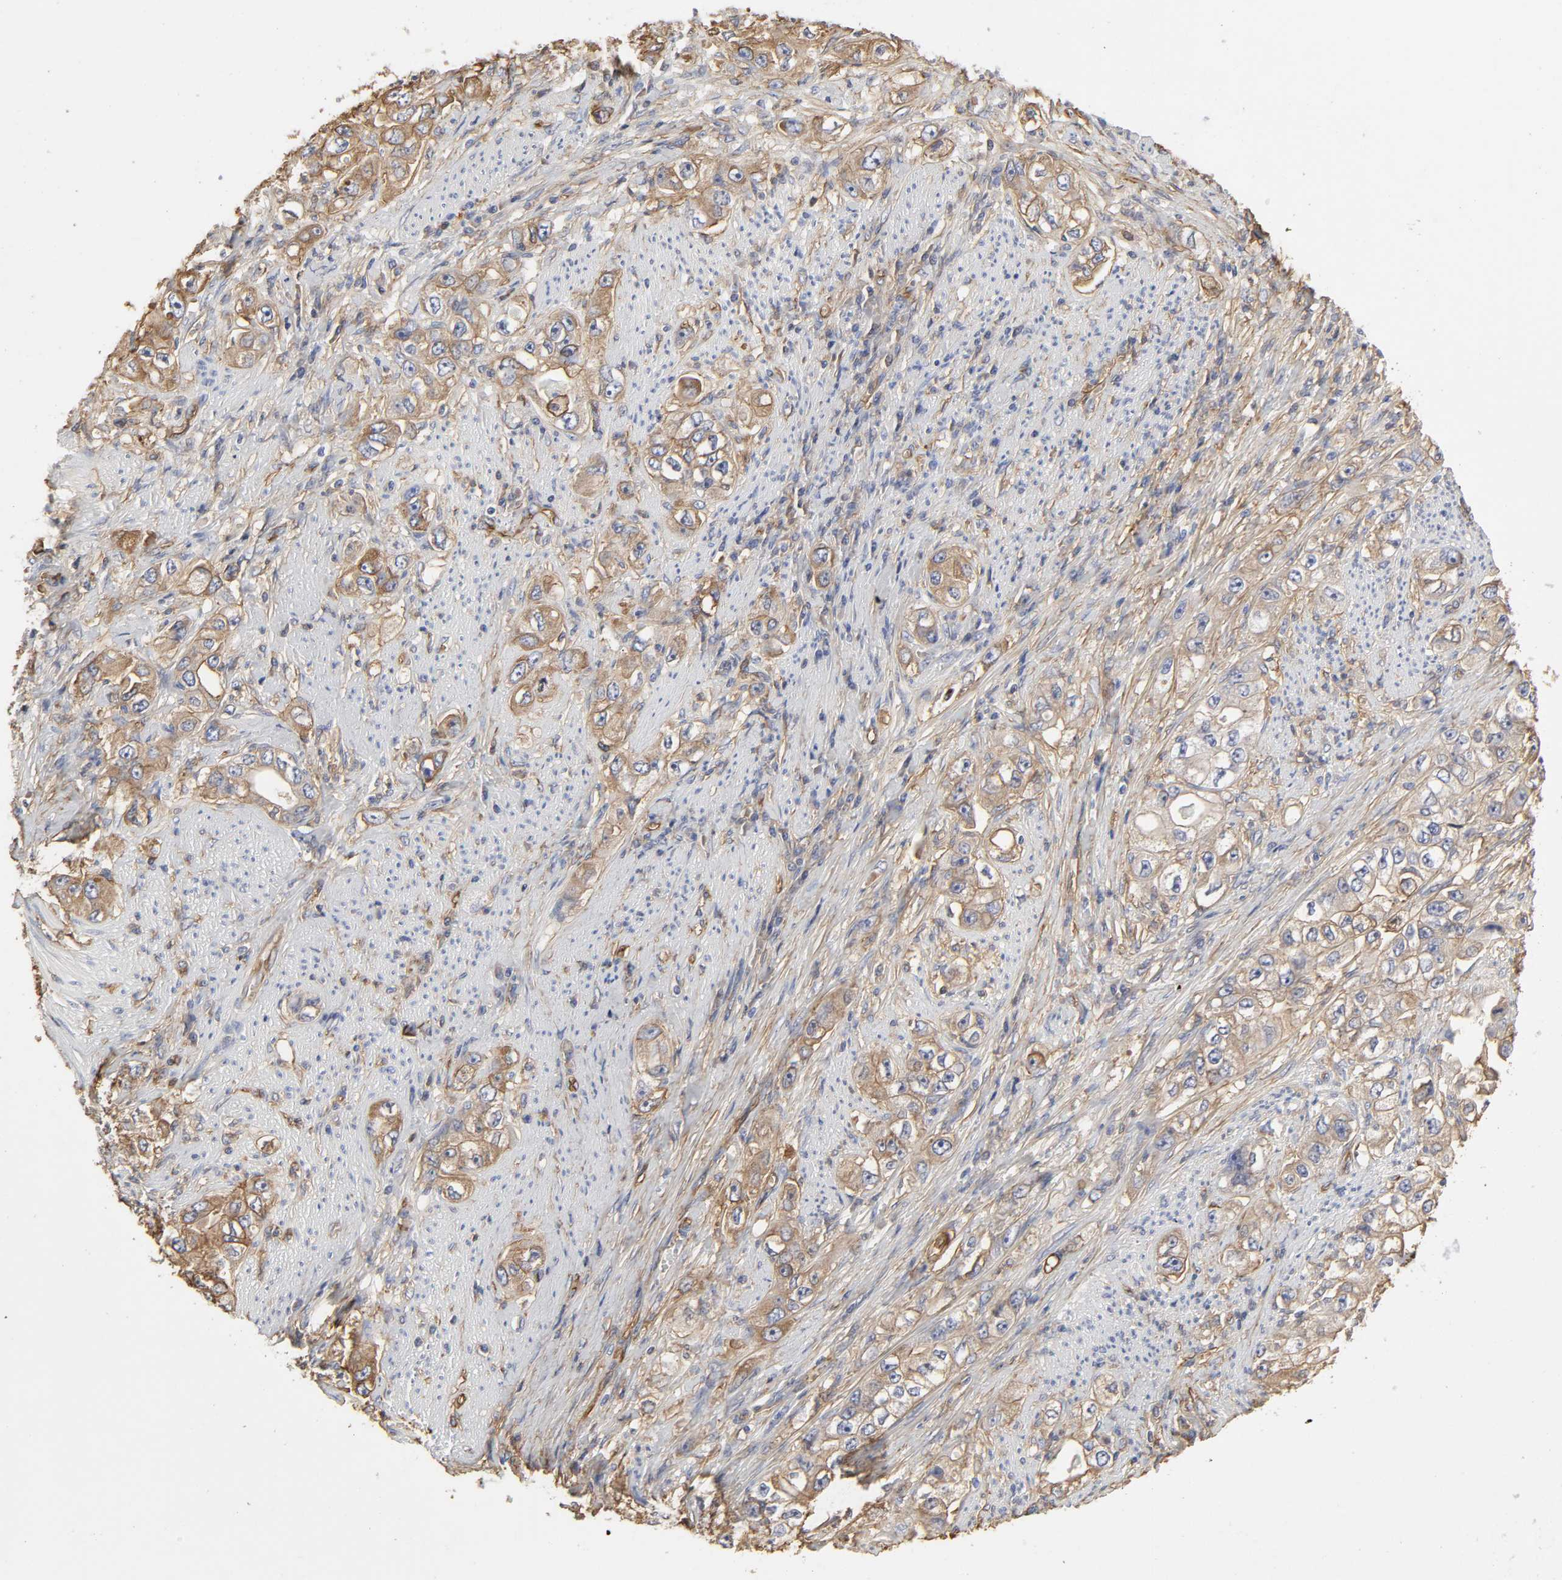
{"staining": {"intensity": "moderate", "quantity": ">75%", "location": "cytoplasmic/membranous"}, "tissue": "stomach cancer", "cell_type": "Tumor cells", "image_type": "cancer", "snomed": [{"axis": "morphology", "description": "Adenocarcinoma, NOS"}, {"axis": "topography", "description": "Stomach, lower"}], "caption": "This micrograph exhibits immunohistochemistry staining of human stomach cancer (adenocarcinoma), with medium moderate cytoplasmic/membranous positivity in about >75% of tumor cells.", "gene": "ANXA2", "patient": {"sex": "female", "age": 93}}